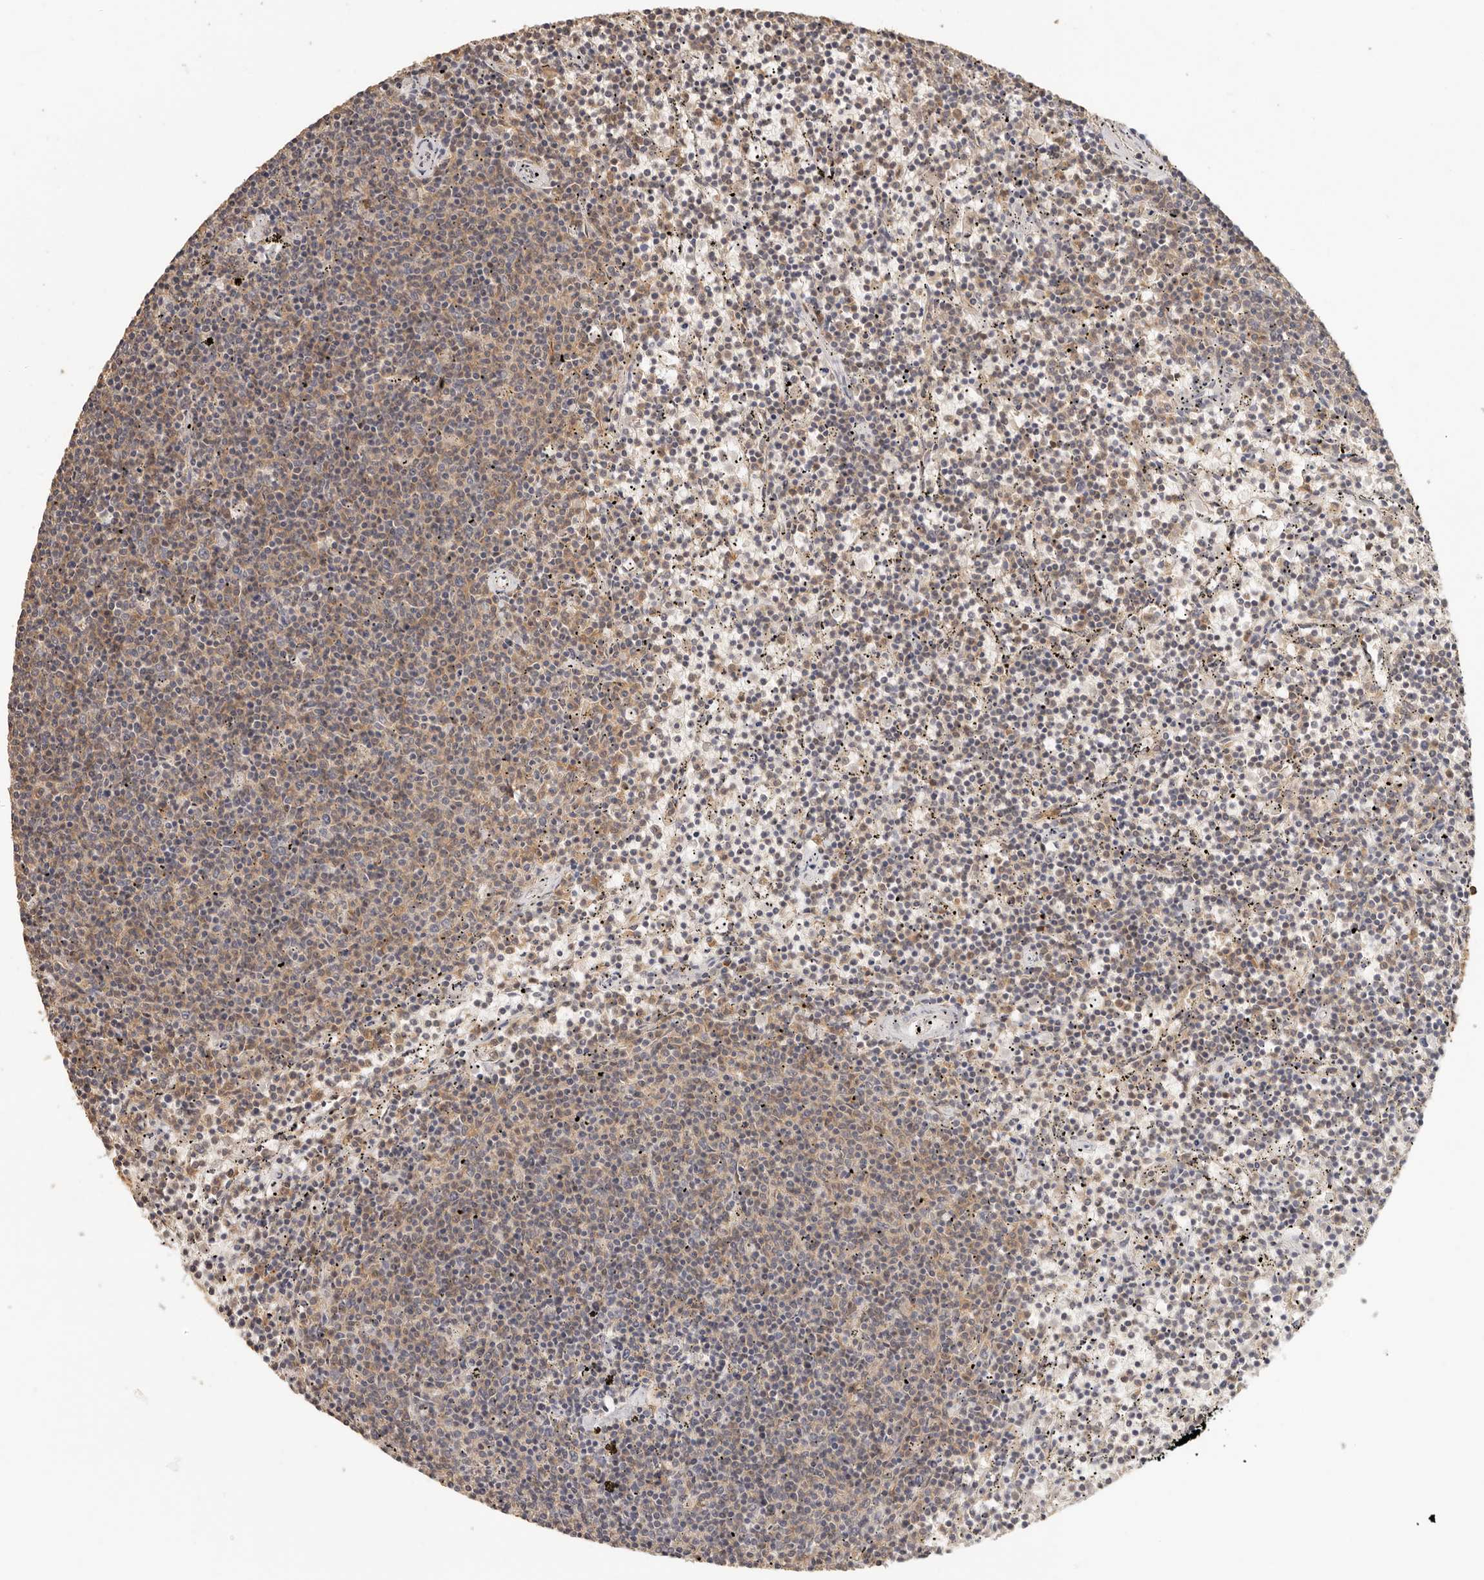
{"staining": {"intensity": "moderate", "quantity": "25%-75%", "location": "cytoplasmic/membranous"}, "tissue": "lymphoma", "cell_type": "Tumor cells", "image_type": "cancer", "snomed": [{"axis": "morphology", "description": "Malignant lymphoma, non-Hodgkin's type, Low grade"}, {"axis": "topography", "description": "Spleen"}], "caption": "Moderate cytoplasmic/membranous staining for a protein is present in approximately 25%-75% of tumor cells of lymphoma using immunohistochemistry.", "gene": "CSK", "patient": {"sex": "female", "age": 50}}